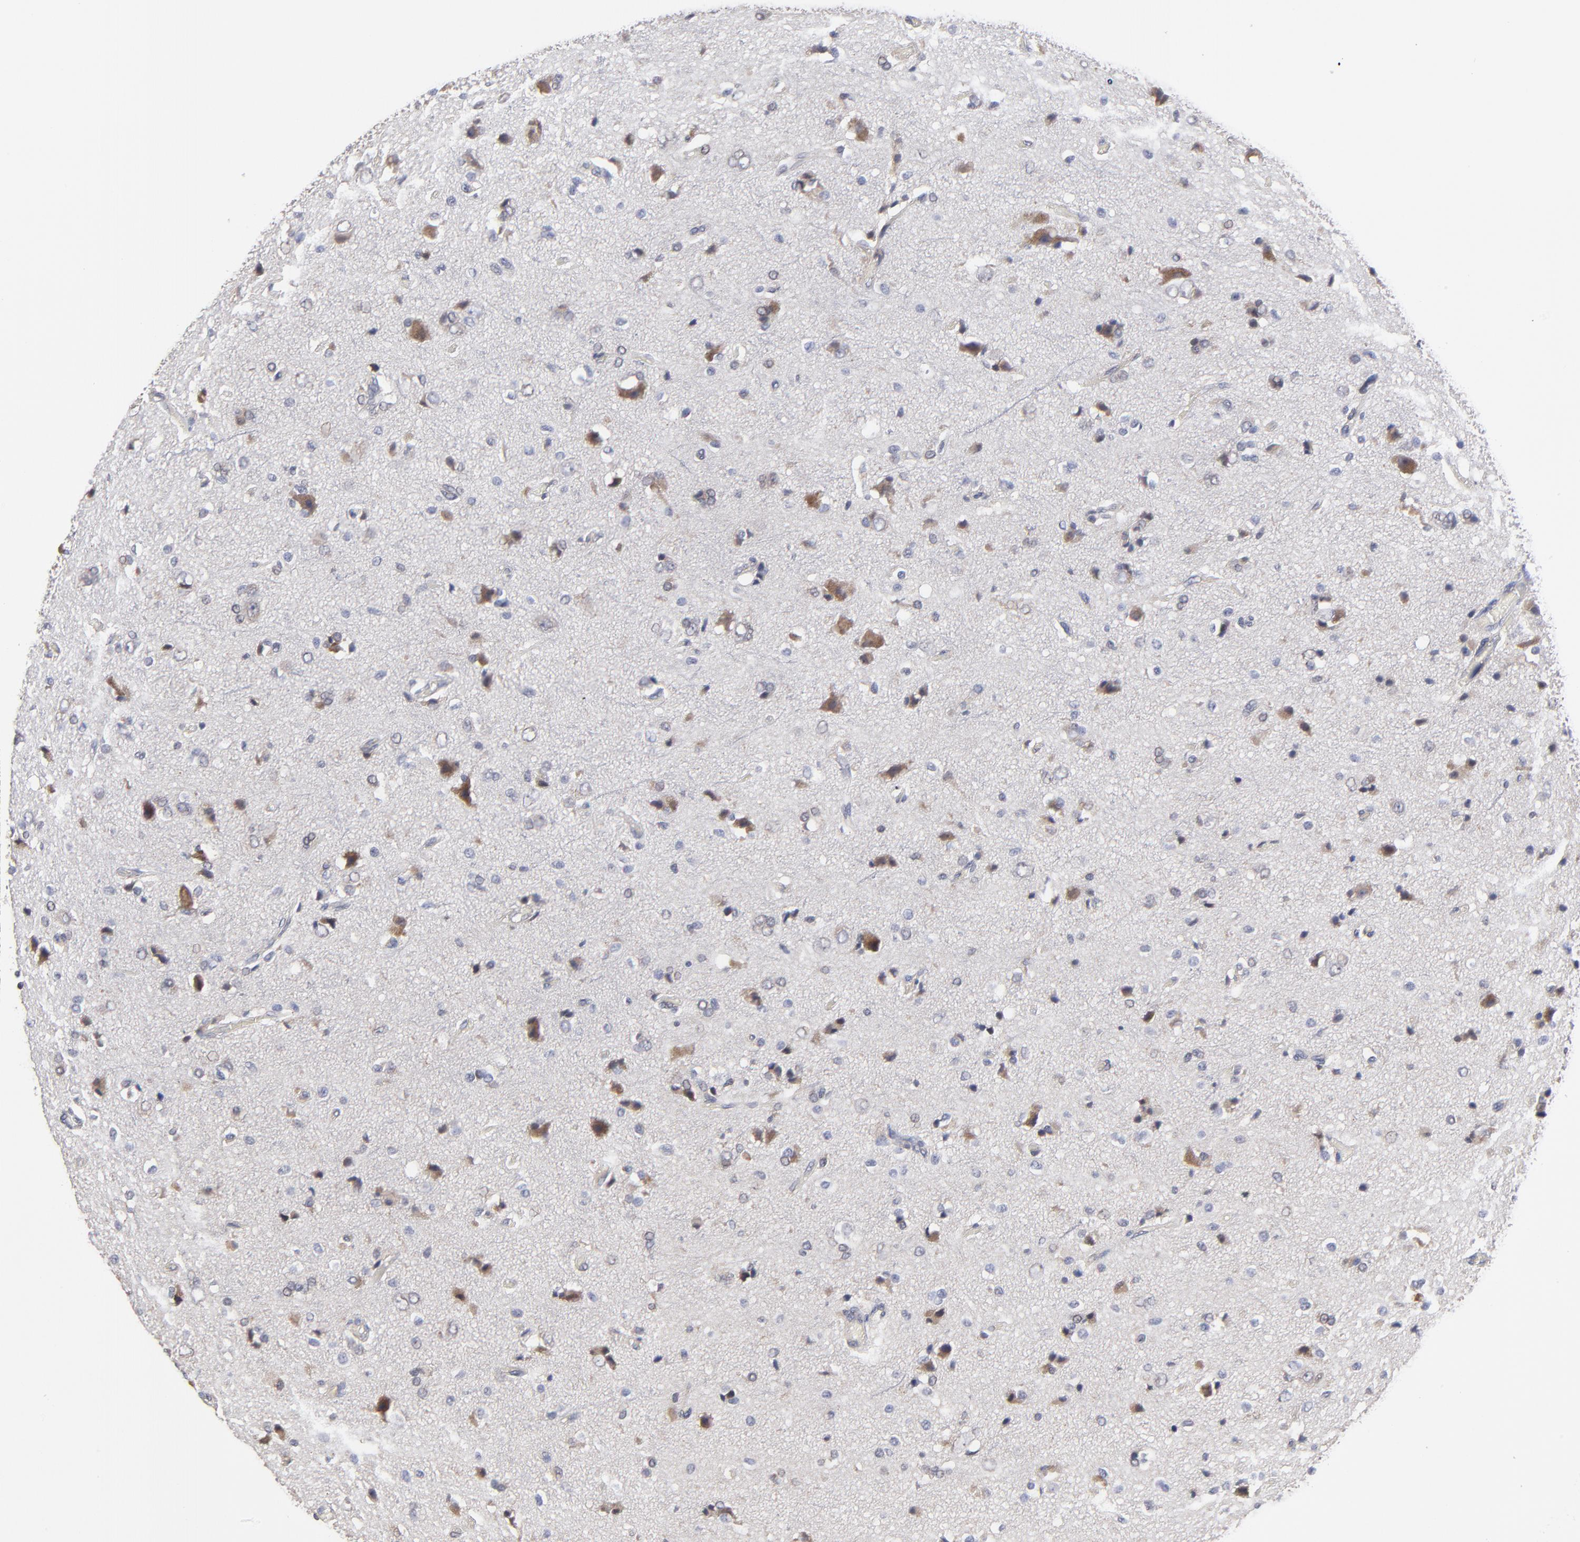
{"staining": {"intensity": "moderate", "quantity": "<25%", "location": "cytoplasmic/membranous"}, "tissue": "glioma", "cell_type": "Tumor cells", "image_type": "cancer", "snomed": [{"axis": "morphology", "description": "Glioma, malignant, High grade"}, {"axis": "topography", "description": "Brain"}], "caption": "Malignant glioma (high-grade) was stained to show a protein in brown. There is low levels of moderate cytoplasmic/membranous staining in approximately <25% of tumor cells. The staining was performed using DAB to visualize the protein expression in brown, while the nuclei were stained in blue with hematoxylin (Magnification: 20x).", "gene": "ZNF157", "patient": {"sex": "male", "age": 47}}